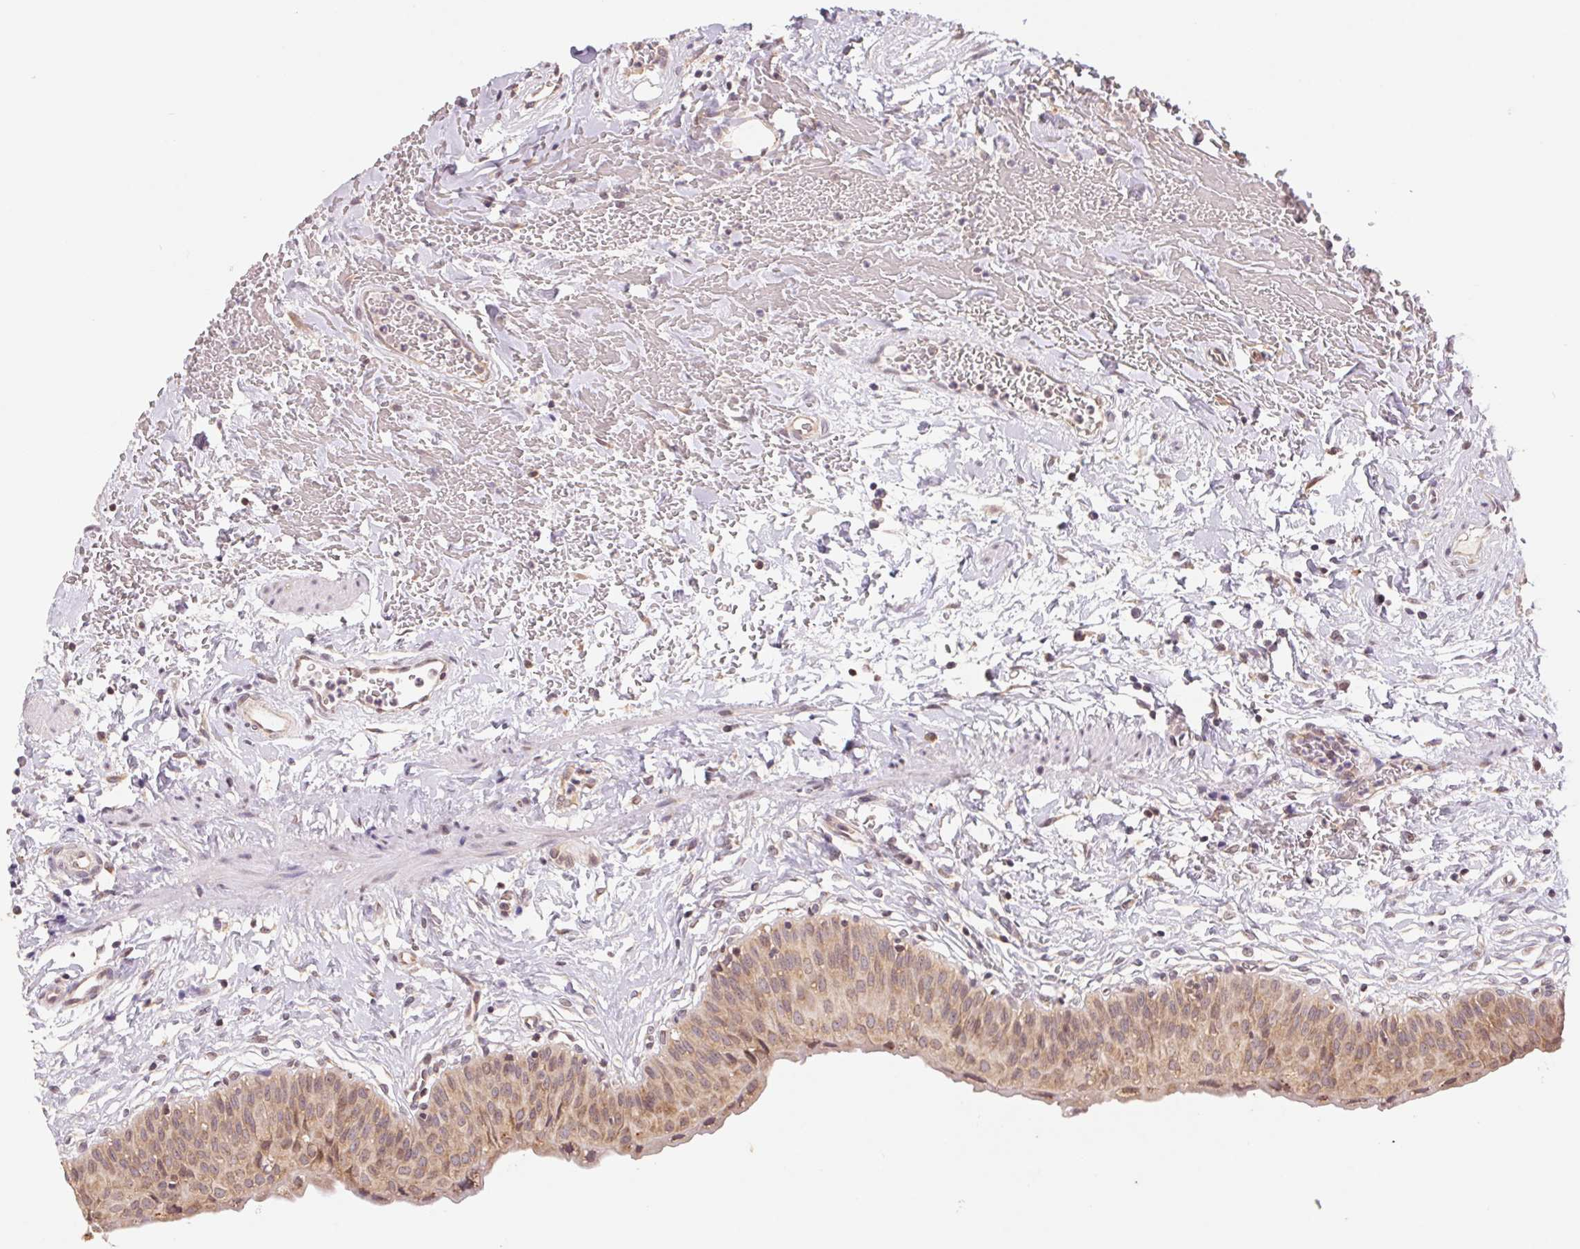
{"staining": {"intensity": "moderate", "quantity": ">75%", "location": "cytoplasmic/membranous"}, "tissue": "urinary bladder", "cell_type": "Urothelial cells", "image_type": "normal", "snomed": [{"axis": "morphology", "description": "Normal tissue, NOS"}, {"axis": "topography", "description": "Urinary bladder"}], "caption": "This micrograph displays immunohistochemistry (IHC) staining of benign urinary bladder, with medium moderate cytoplasmic/membranous staining in approximately >75% of urothelial cells.", "gene": "RPL27A", "patient": {"sex": "male", "age": 55}}